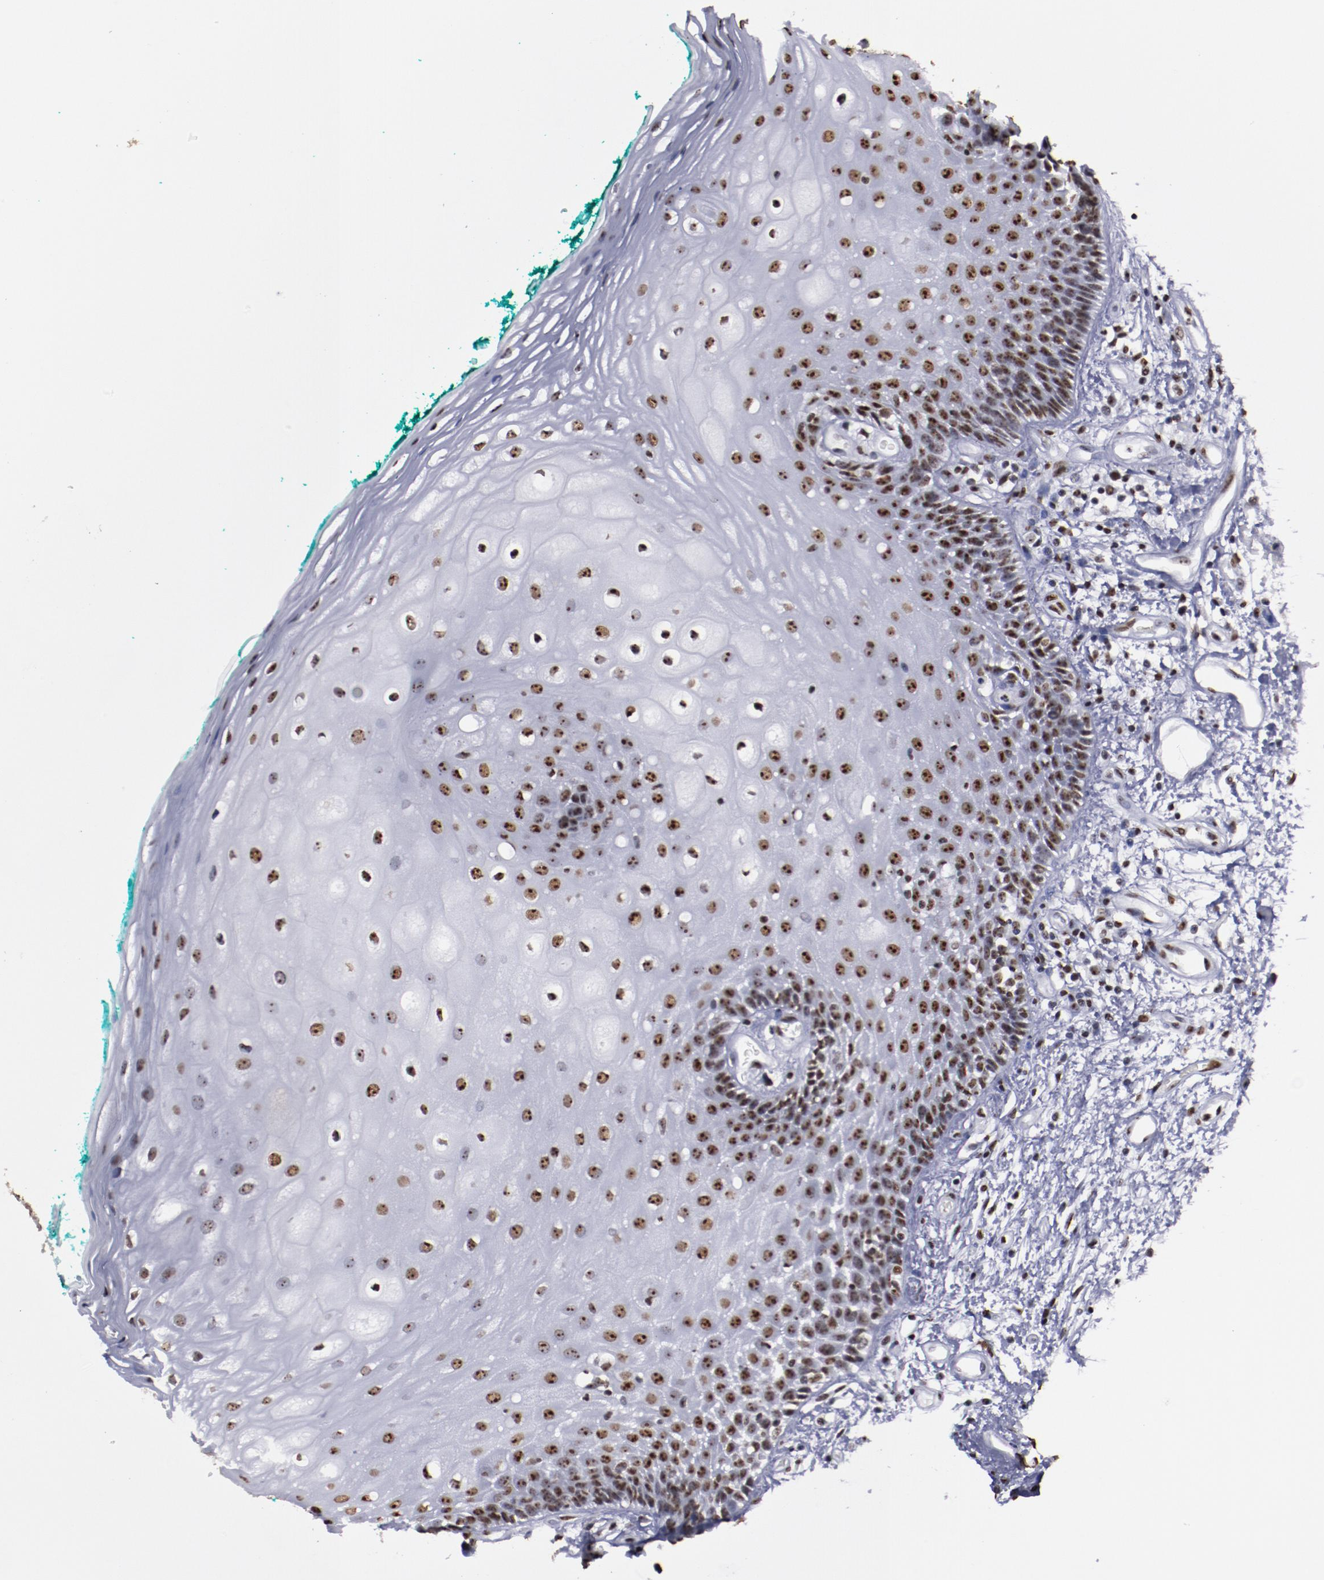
{"staining": {"intensity": "strong", "quantity": ">75%", "location": "nuclear"}, "tissue": "oral mucosa", "cell_type": "Squamous epithelial cells", "image_type": "normal", "snomed": [{"axis": "morphology", "description": "Normal tissue, NOS"}, {"axis": "morphology", "description": "Squamous cell carcinoma, NOS"}, {"axis": "topography", "description": "Skeletal muscle"}, {"axis": "topography", "description": "Oral tissue"}, {"axis": "topography", "description": "Head-Neck"}], "caption": "Approximately >75% of squamous epithelial cells in normal human oral mucosa exhibit strong nuclear protein staining as visualized by brown immunohistochemical staining.", "gene": "HNRNPA1L3", "patient": {"sex": "female", "age": 84}}